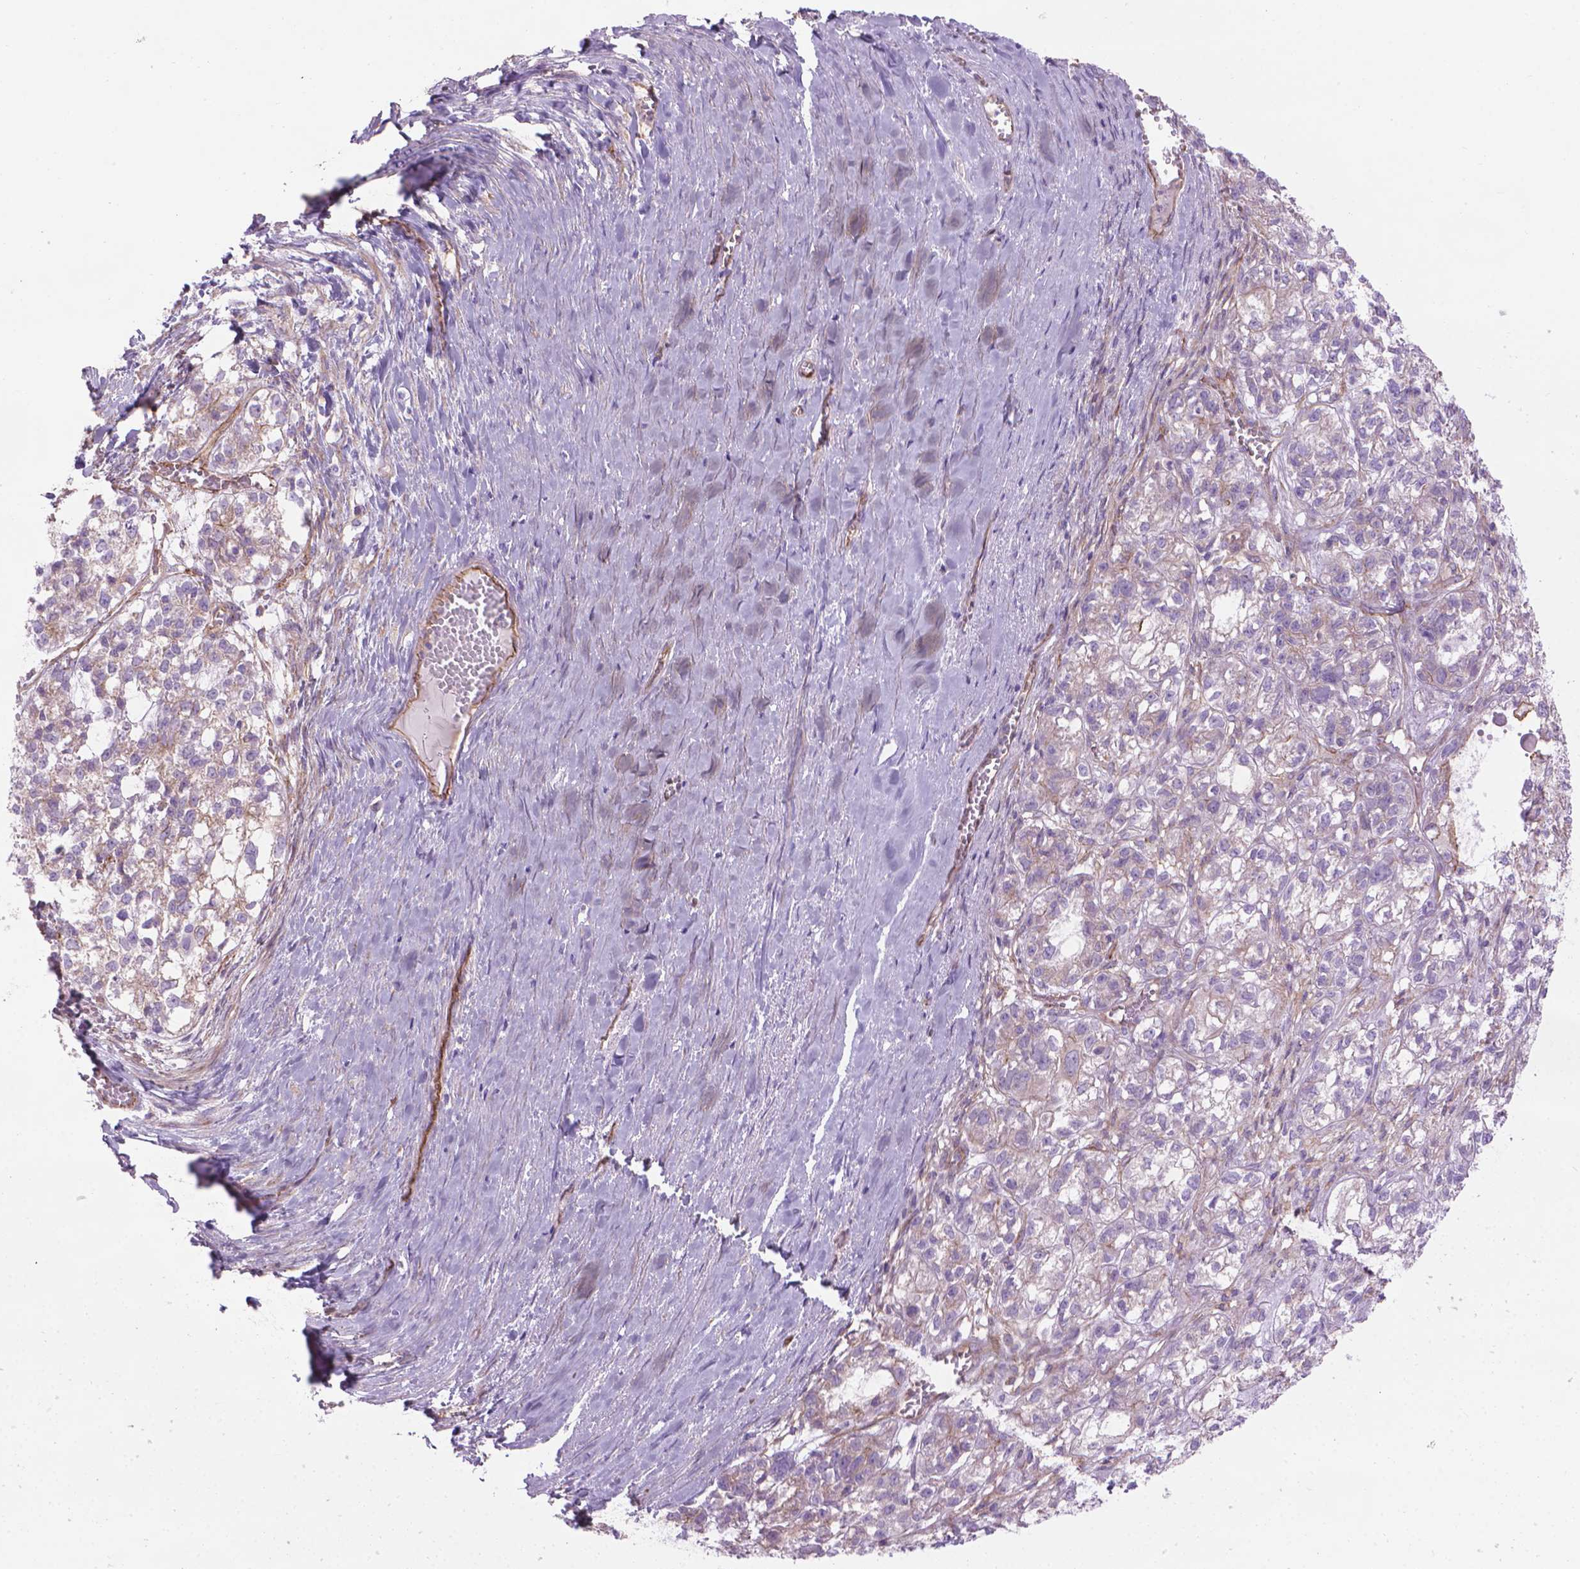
{"staining": {"intensity": "negative", "quantity": "none", "location": "none"}, "tissue": "ovarian cancer", "cell_type": "Tumor cells", "image_type": "cancer", "snomed": [{"axis": "morphology", "description": "Carcinoma, endometroid"}, {"axis": "topography", "description": "Ovary"}], "caption": "DAB immunohistochemical staining of human ovarian cancer exhibits no significant expression in tumor cells.", "gene": "TENT5A", "patient": {"sex": "female", "age": 64}}